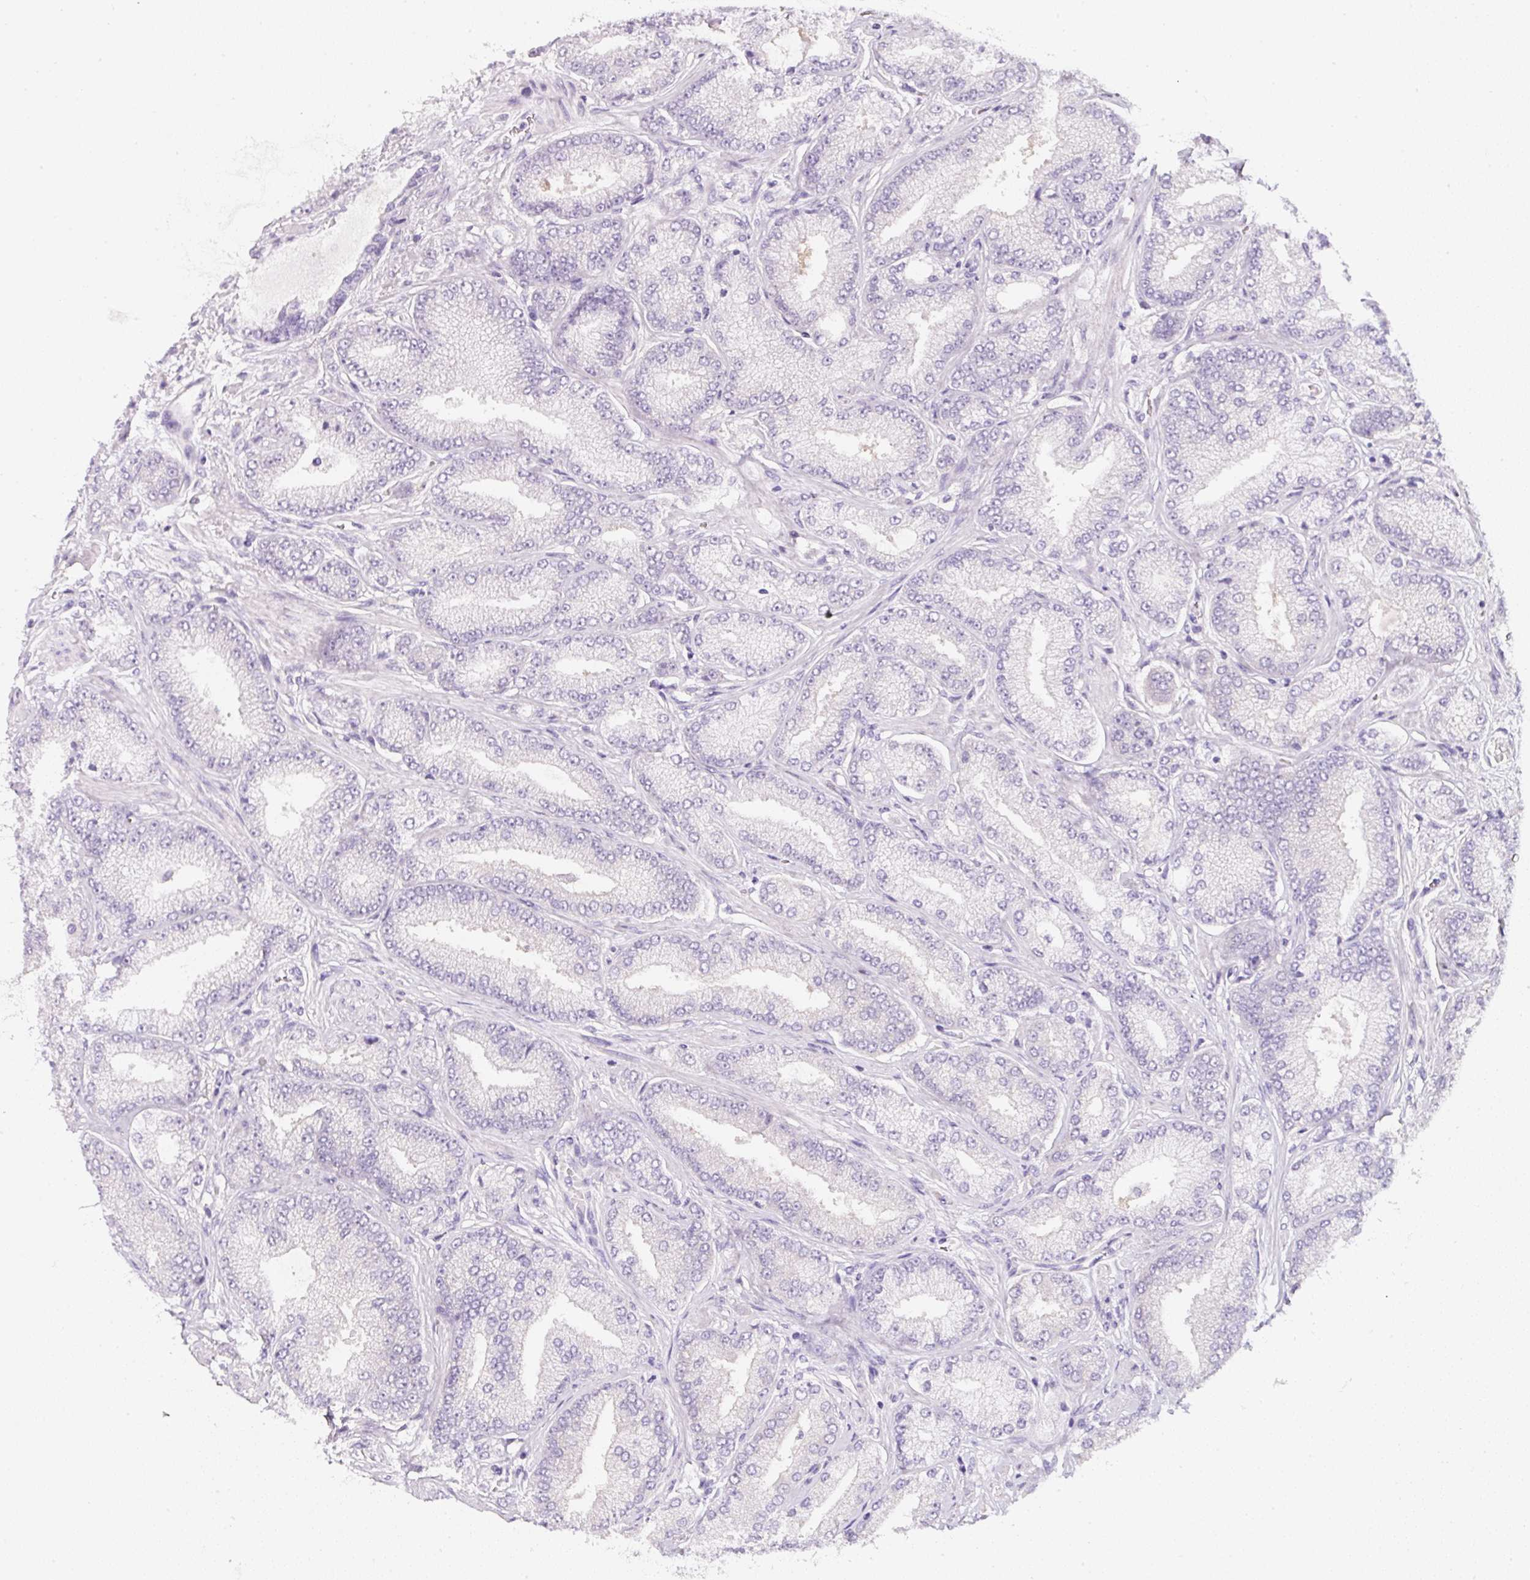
{"staining": {"intensity": "negative", "quantity": "none", "location": "none"}, "tissue": "prostate cancer", "cell_type": "Tumor cells", "image_type": "cancer", "snomed": [{"axis": "morphology", "description": "Adenocarcinoma, High grade"}, {"axis": "topography", "description": "Prostate"}], "caption": "IHC photomicrograph of human prostate cancer stained for a protein (brown), which reveals no positivity in tumor cells. (Brightfield microscopy of DAB (3,3'-diaminobenzidine) IHC at high magnification).", "gene": "SLC2A2", "patient": {"sex": "male", "age": 68}}